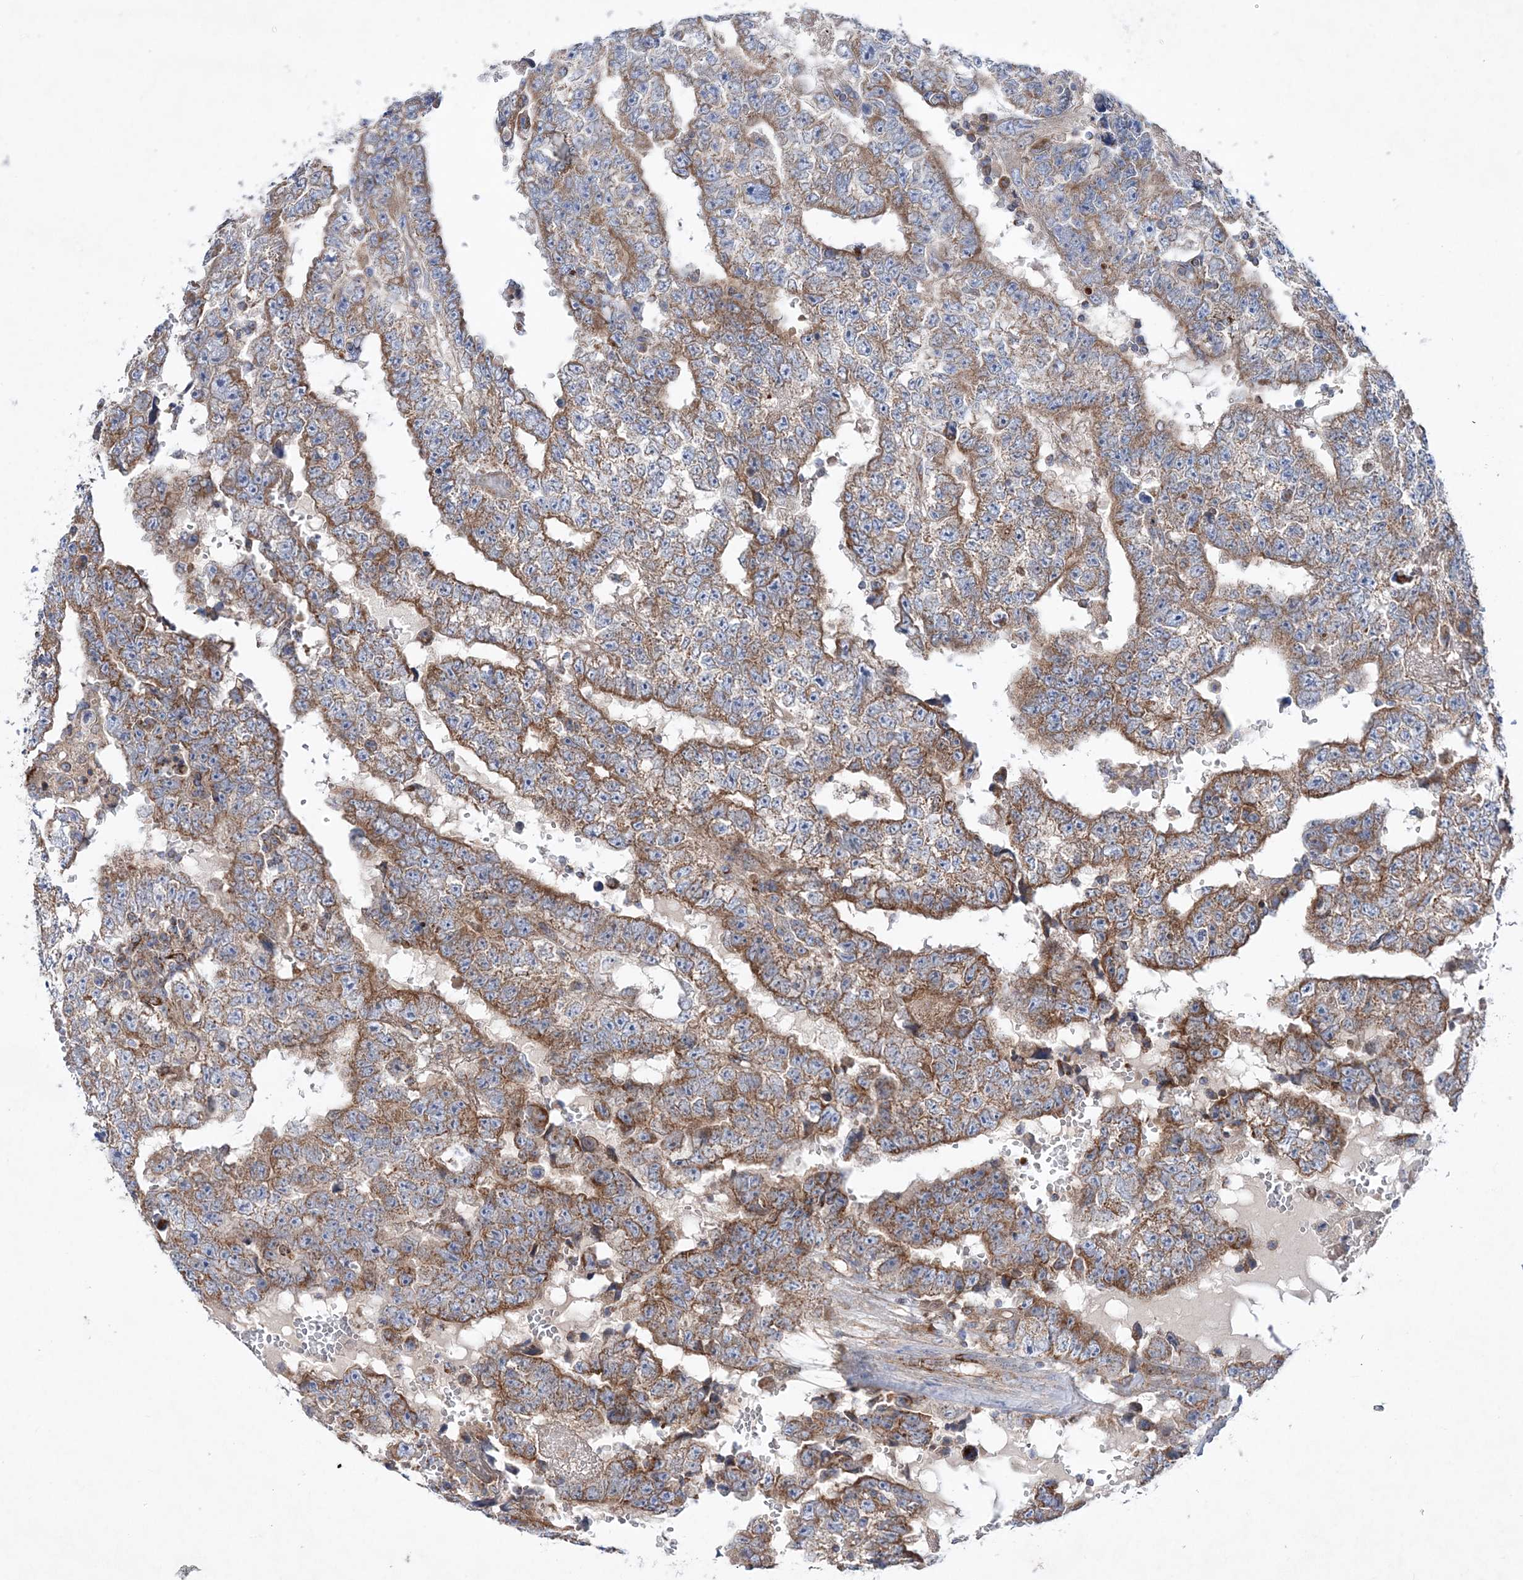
{"staining": {"intensity": "moderate", "quantity": ">75%", "location": "cytoplasmic/membranous"}, "tissue": "testis cancer", "cell_type": "Tumor cells", "image_type": "cancer", "snomed": [{"axis": "morphology", "description": "Carcinoma, Embryonal, NOS"}, {"axis": "topography", "description": "Testis"}], "caption": "Moderate cytoplasmic/membranous expression for a protein is appreciated in about >75% of tumor cells of testis cancer (embryonal carcinoma) using immunohistochemistry.", "gene": "NGLY1", "patient": {"sex": "male", "age": 25}}